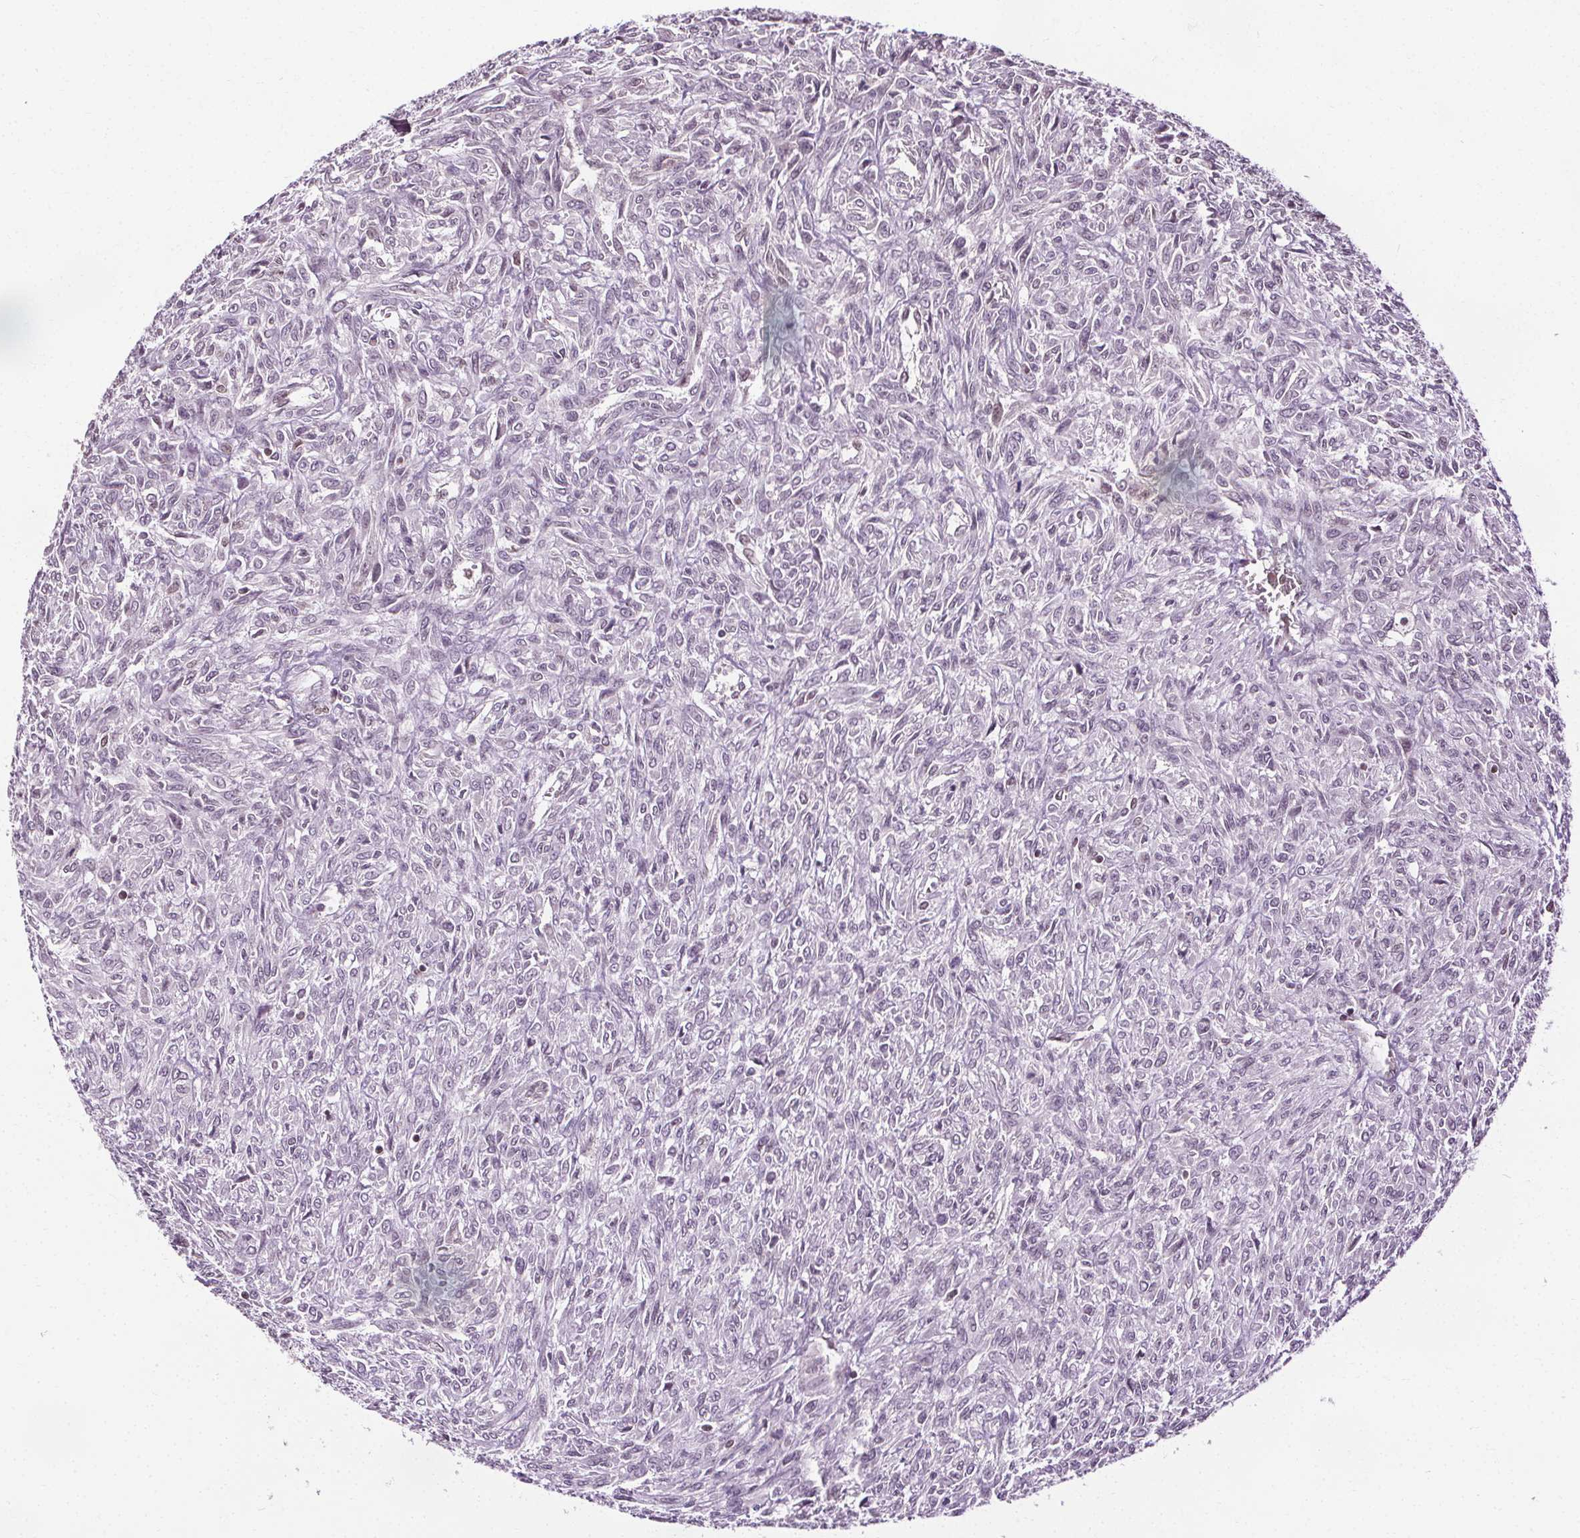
{"staining": {"intensity": "negative", "quantity": "none", "location": "none"}, "tissue": "renal cancer", "cell_type": "Tumor cells", "image_type": "cancer", "snomed": [{"axis": "morphology", "description": "Adenocarcinoma, NOS"}, {"axis": "topography", "description": "Kidney"}], "caption": "Immunohistochemical staining of renal adenocarcinoma exhibits no significant positivity in tumor cells.", "gene": "LFNG", "patient": {"sex": "male", "age": 58}}